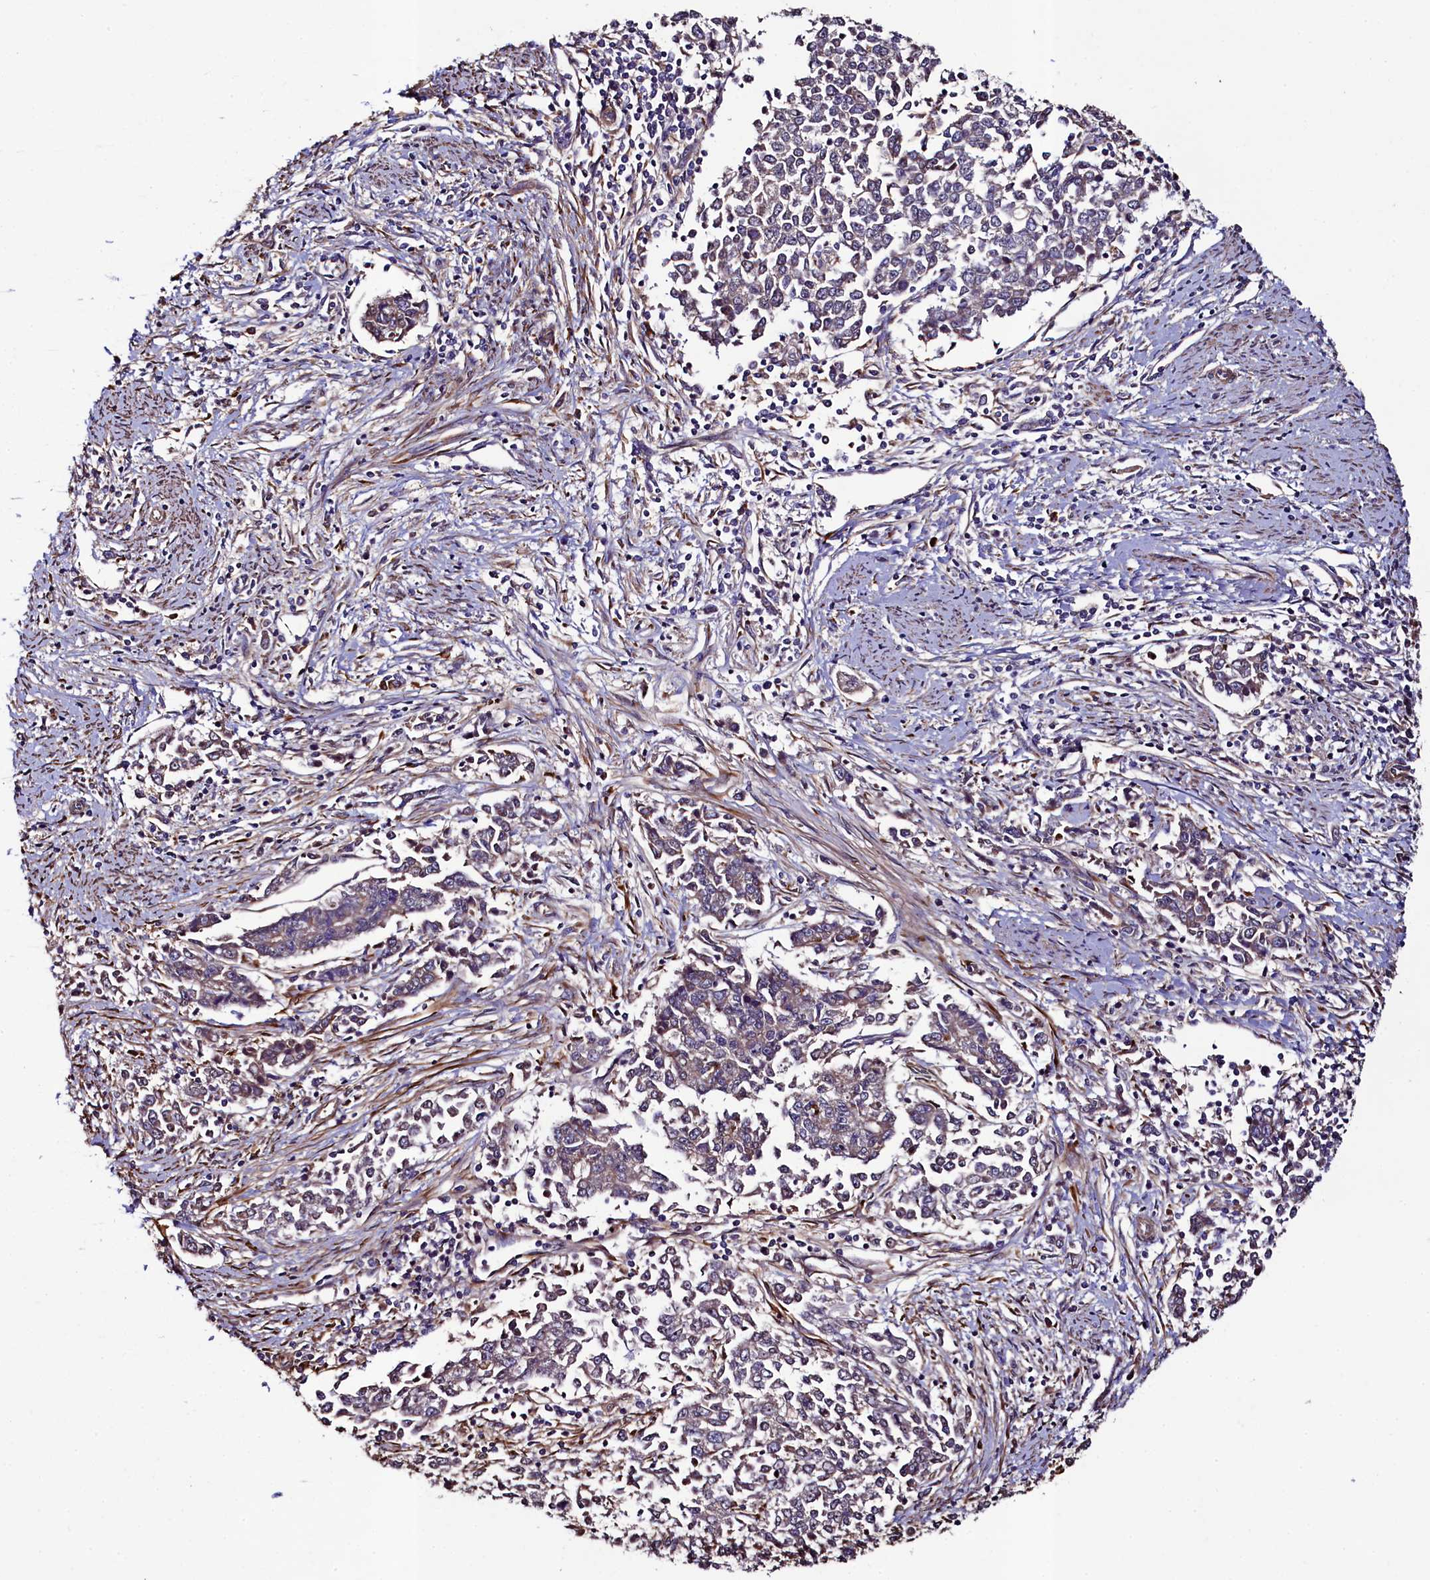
{"staining": {"intensity": "weak", "quantity": "<25%", "location": "cytoplasmic/membranous"}, "tissue": "endometrial cancer", "cell_type": "Tumor cells", "image_type": "cancer", "snomed": [{"axis": "morphology", "description": "Adenocarcinoma, NOS"}, {"axis": "topography", "description": "Endometrium"}], "caption": "DAB immunohistochemical staining of endometrial adenocarcinoma reveals no significant positivity in tumor cells.", "gene": "CCDC102A", "patient": {"sex": "female", "age": 50}}